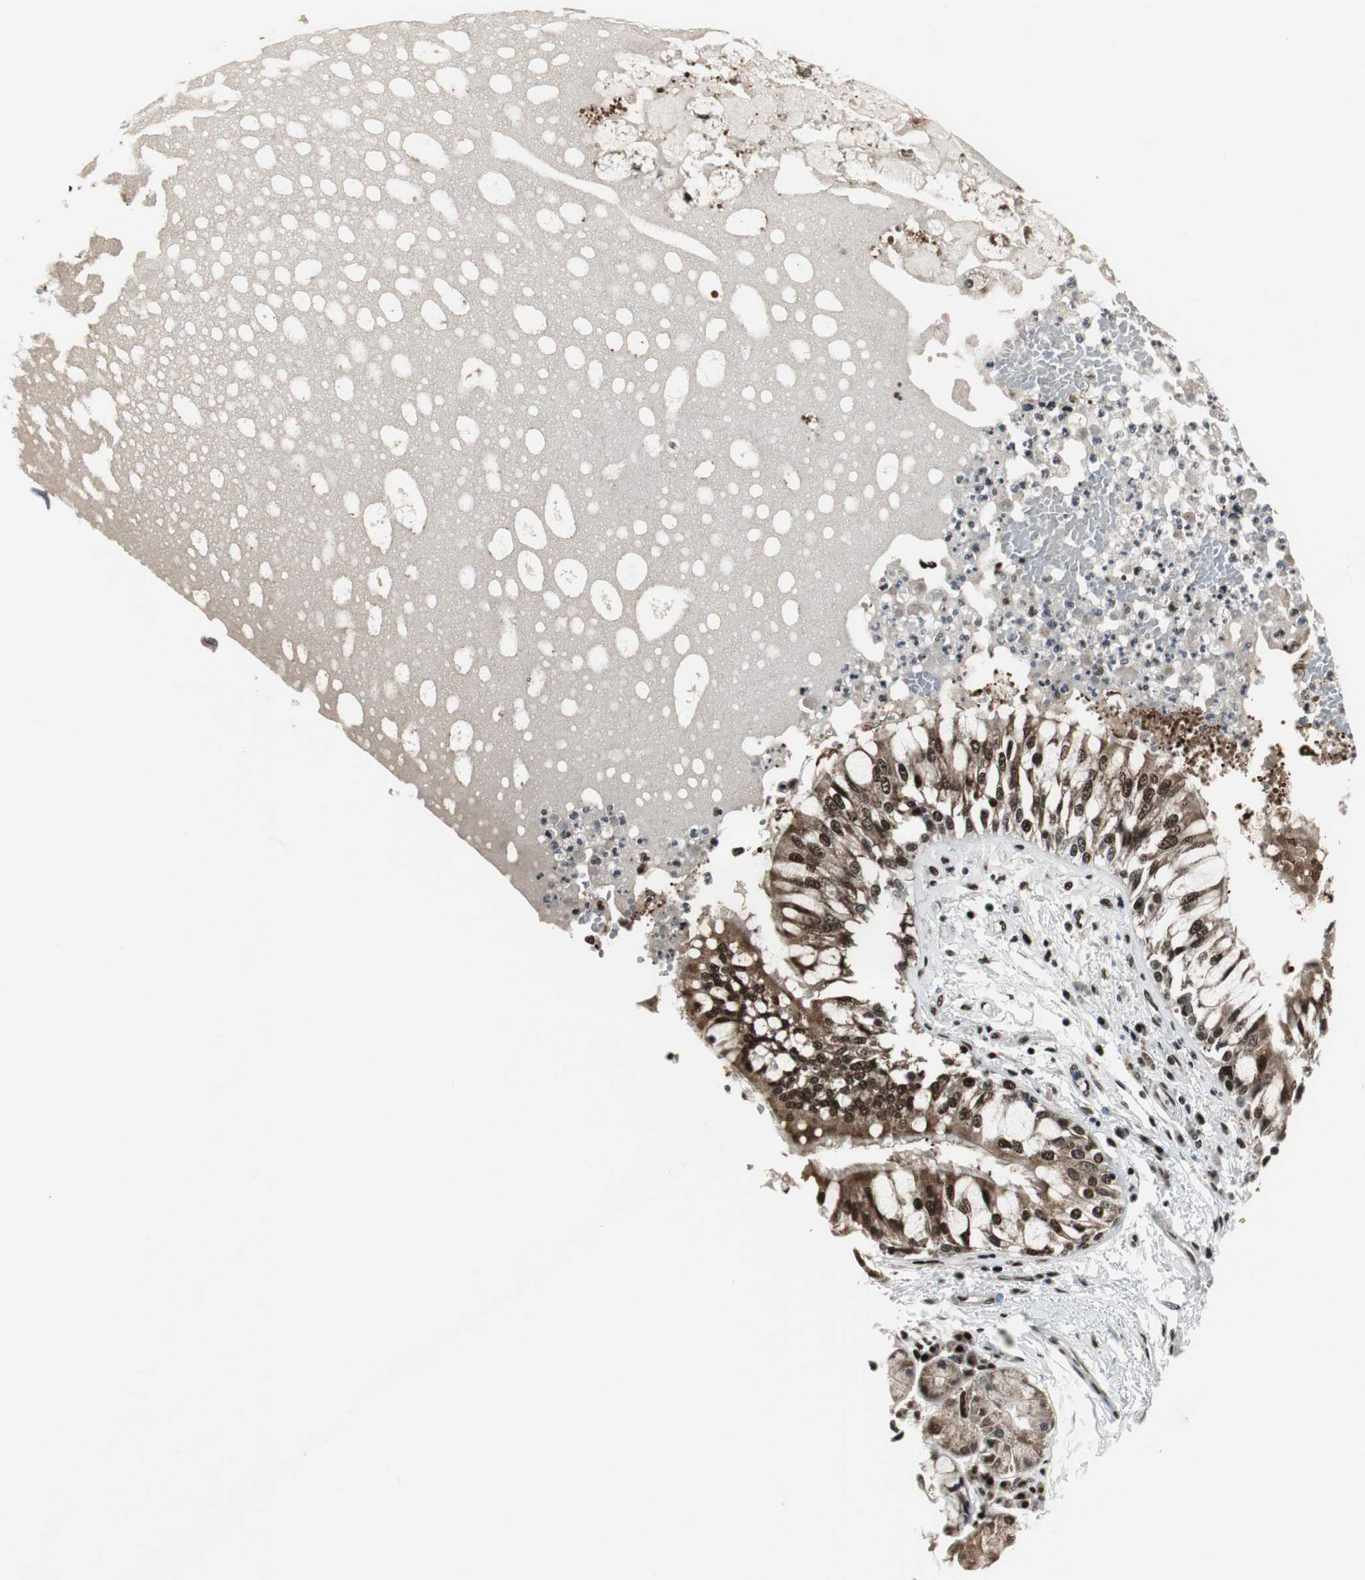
{"staining": {"intensity": "strong", "quantity": ">75%", "location": "cytoplasmic/membranous,nuclear"}, "tissue": "bronchus", "cell_type": "Respiratory epithelial cells", "image_type": "normal", "snomed": [{"axis": "morphology", "description": "Normal tissue, NOS"}, {"axis": "topography", "description": "Cartilage tissue"}, {"axis": "topography", "description": "Bronchus"}, {"axis": "topography", "description": "Lung"}], "caption": "The image displays immunohistochemical staining of benign bronchus. There is strong cytoplasmic/membranous,nuclear expression is identified in about >75% of respiratory epithelial cells.", "gene": "PARN", "patient": {"sex": "female", "age": 49}}